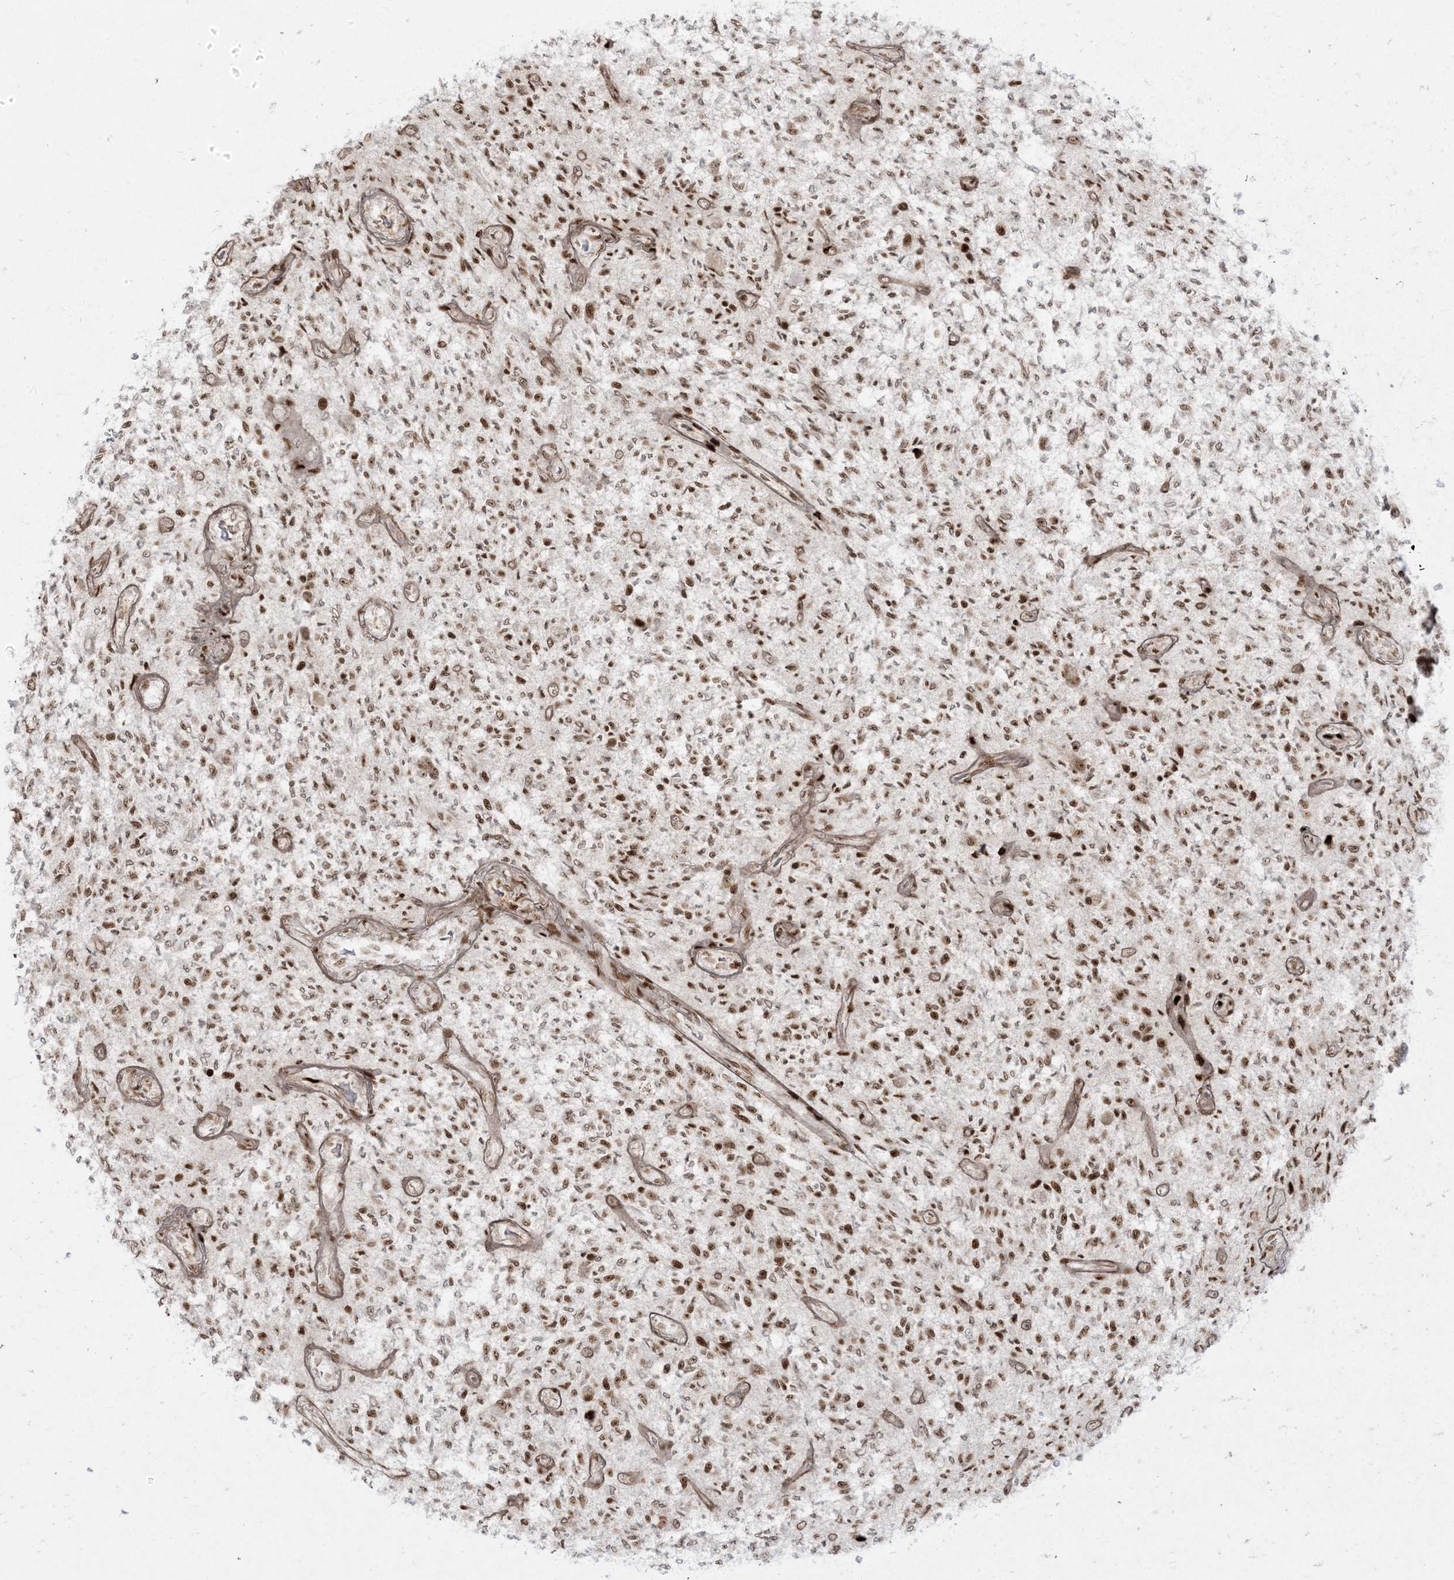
{"staining": {"intensity": "strong", "quantity": "25%-75%", "location": "nuclear"}, "tissue": "glioma", "cell_type": "Tumor cells", "image_type": "cancer", "snomed": [{"axis": "morphology", "description": "Glioma, malignant, High grade"}, {"axis": "topography", "description": "Brain"}], "caption": "Brown immunohistochemical staining in human malignant glioma (high-grade) demonstrates strong nuclear positivity in about 25%-75% of tumor cells. The staining was performed using DAB, with brown indicating positive protein expression. Nuclei are stained blue with hematoxylin.", "gene": "RBM10", "patient": {"sex": "male", "age": 47}}